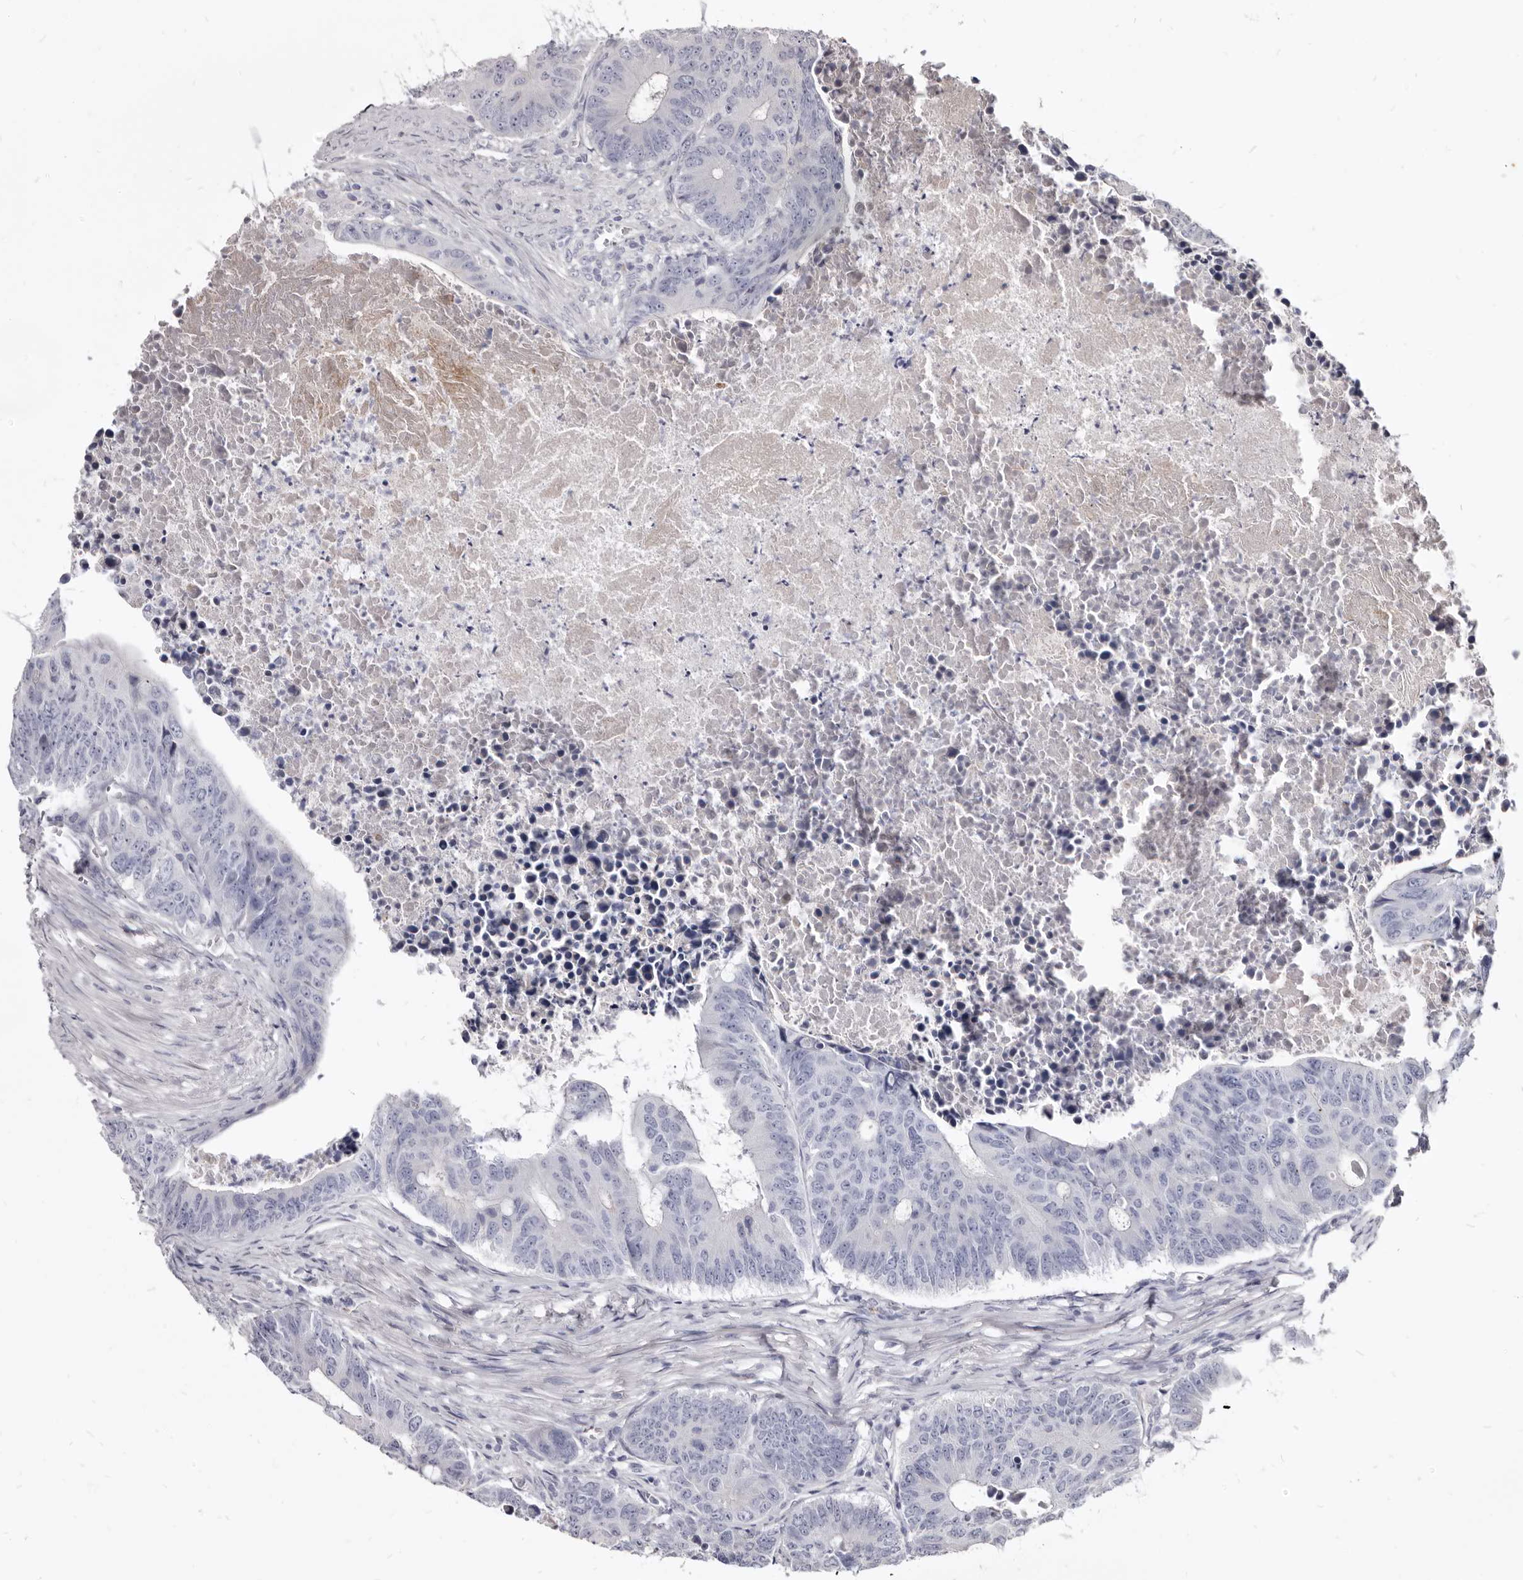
{"staining": {"intensity": "negative", "quantity": "none", "location": "none"}, "tissue": "colorectal cancer", "cell_type": "Tumor cells", "image_type": "cancer", "snomed": [{"axis": "morphology", "description": "Adenocarcinoma, NOS"}, {"axis": "topography", "description": "Colon"}], "caption": "Tumor cells show no significant positivity in colorectal cancer (adenocarcinoma).", "gene": "FAS", "patient": {"sex": "male", "age": 87}}